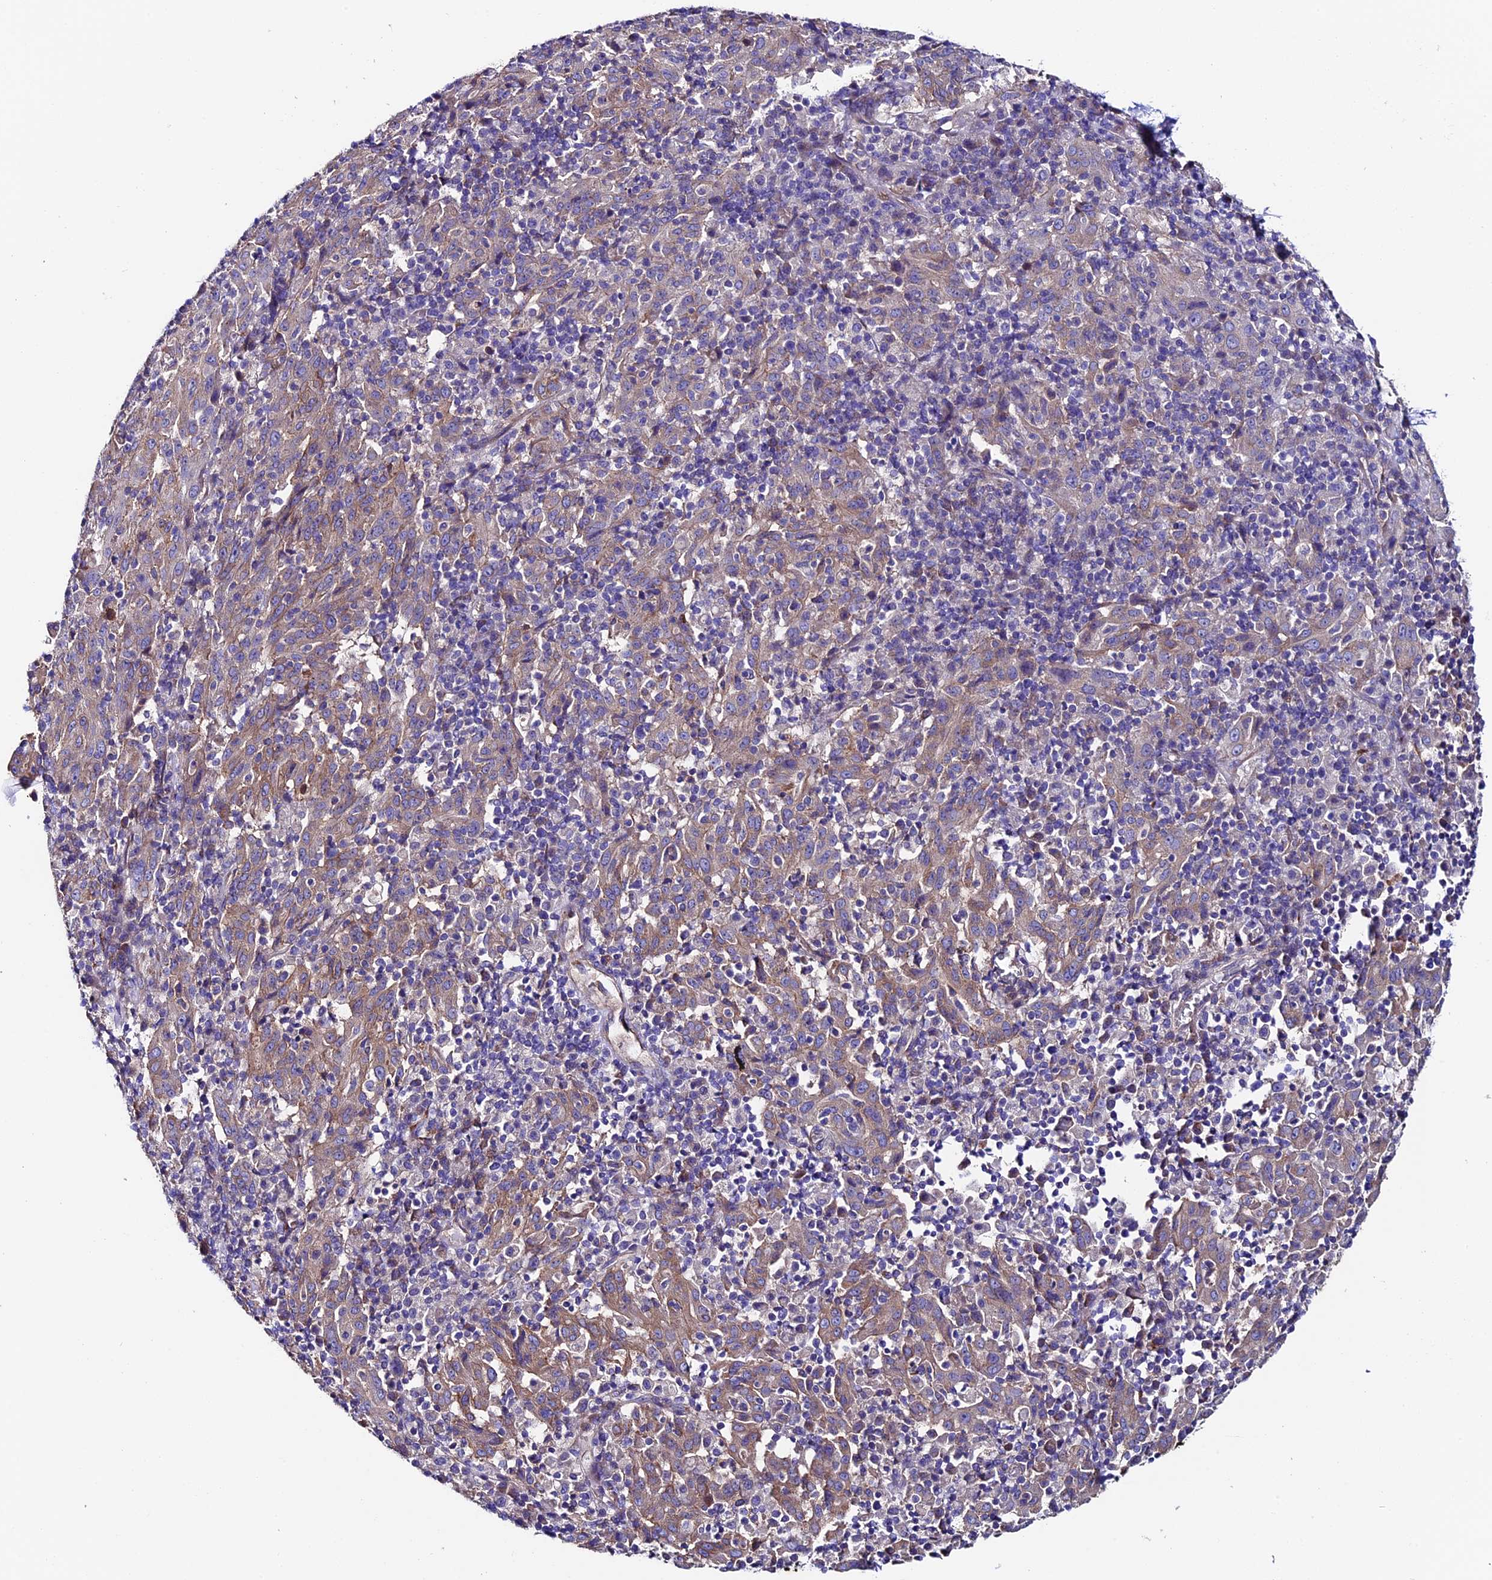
{"staining": {"intensity": "moderate", "quantity": ">75%", "location": "cytoplasmic/membranous"}, "tissue": "pancreatic cancer", "cell_type": "Tumor cells", "image_type": "cancer", "snomed": [{"axis": "morphology", "description": "Adenocarcinoma, NOS"}, {"axis": "topography", "description": "Pancreas"}], "caption": "This is an image of immunohistochemistry (IHC) staining of pancreatic cancer, which shows moderate expression in the cytoplasmic/membranous of tumor cells.", "gene": "COMTD1", "patient": {"sex": "male", "age": 63}}